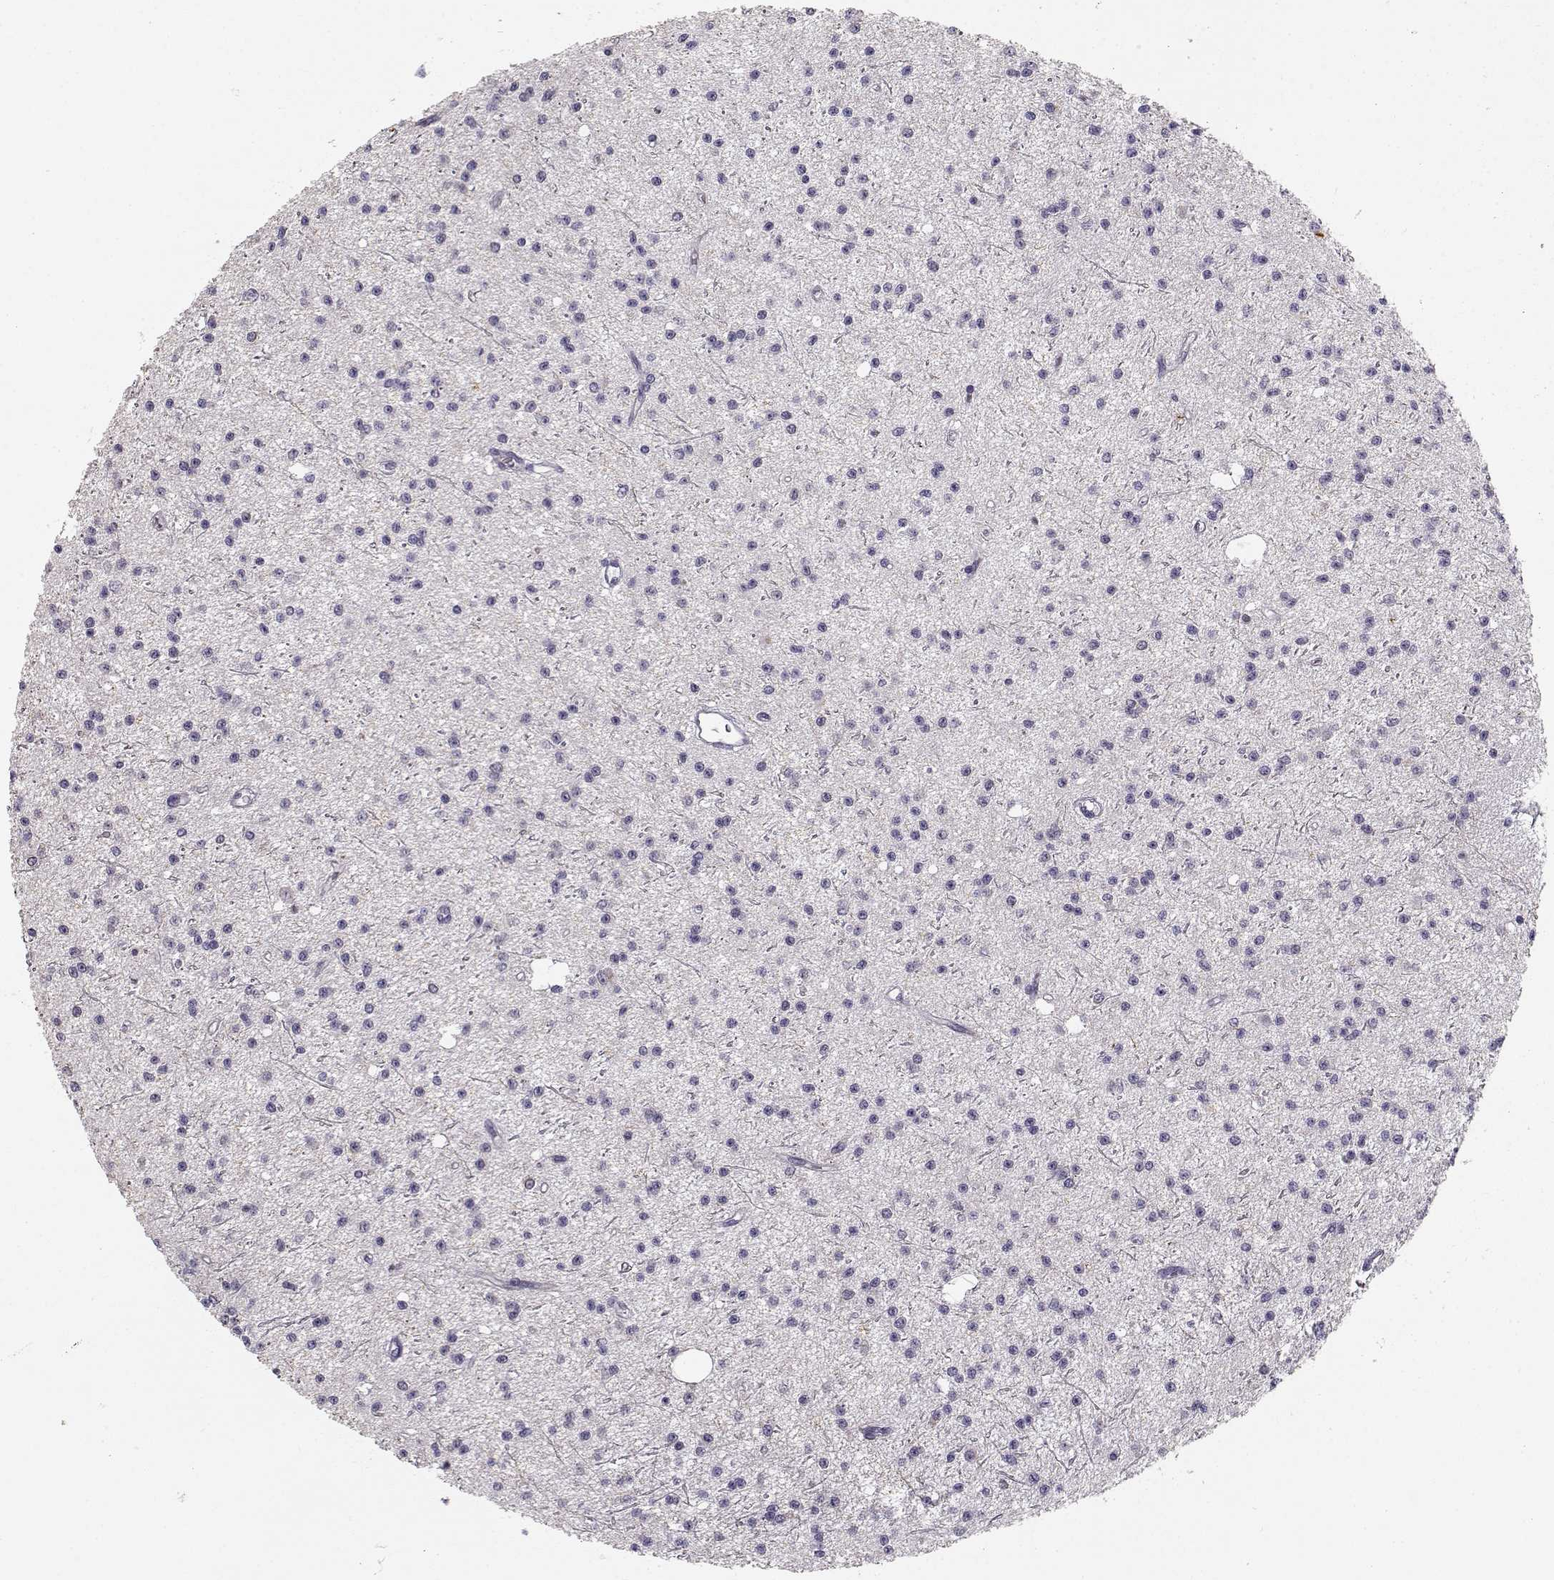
{"staining": {"intensity": "negative", "quantity": "none", "location": "none"}, "tissue": "glioma", "cell_type": "Tumor cells", "image_type": "cancer", "snomed": [{"axis": "morphology", "description": "Glioma, malignant, Low grade"}, {"axis": "topography", "description": "Brain"}], "caption": "DAB (3,3'-diaminobenzidine) immunohistochemical staining of human malignant glioma (low-grade) displays no significant staining in tumor cells.", "gene": "TMEM145", "patient": {"sex": "male", "age": 27}}